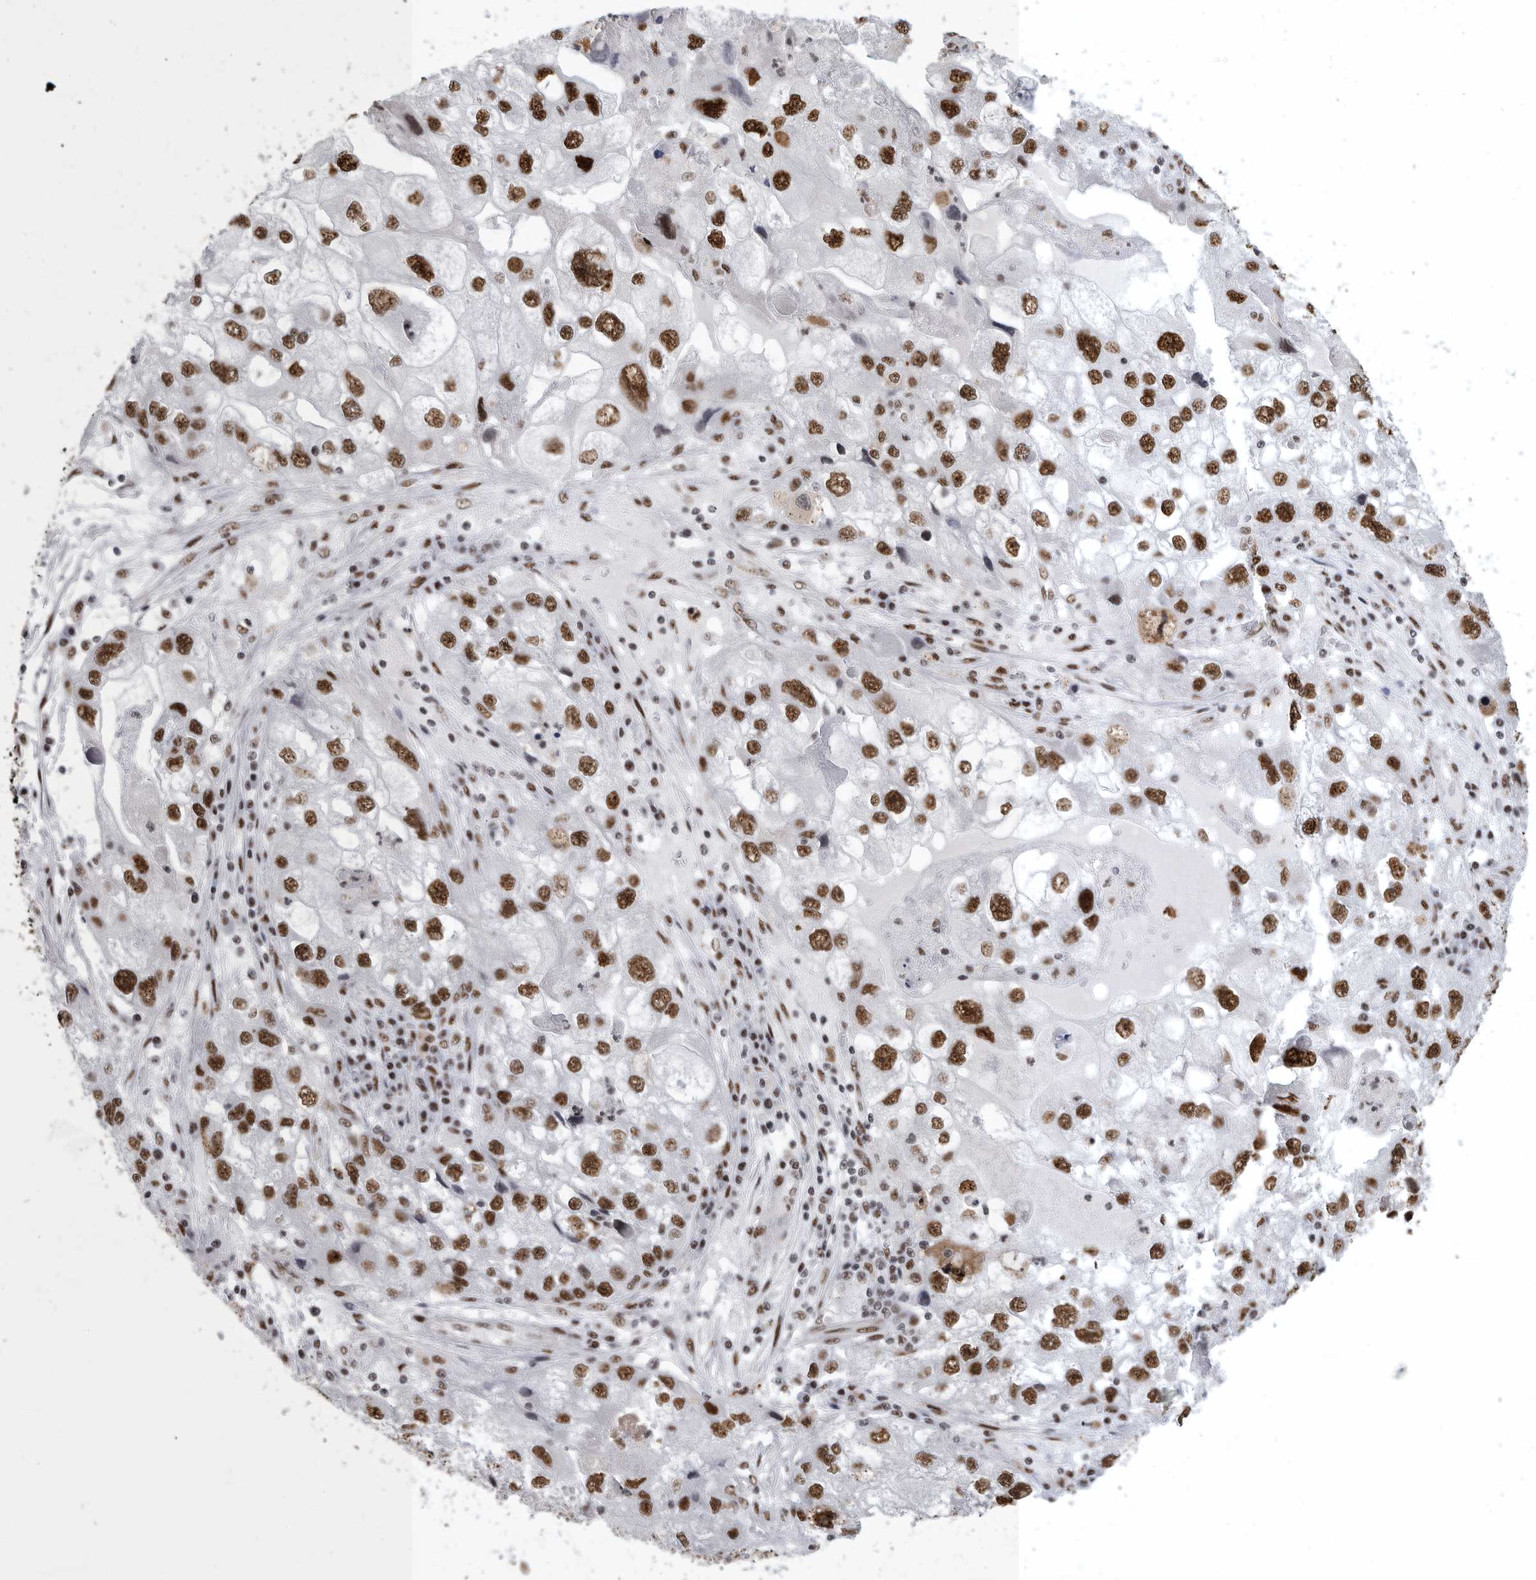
{"staining": {"intensity": "strong", "quantity": ">75%", "location": "nuclear"}, "tissue": "endometrial cancer", "cell_type": "Tumor cells", "image_type": "cancer", "snomed": [{"axis": "morphology", "description": "Adenocarcinoma, NOS"}, {"axis": "topography", "description": "Endometrium"}], "caption": "Endometrial adenocarcinoma tissue displays strong nuclear positivity in approximately >75% of tumor cells", "gene": "BCLAF1", "patient": {"sex": "female", "age": 49}}